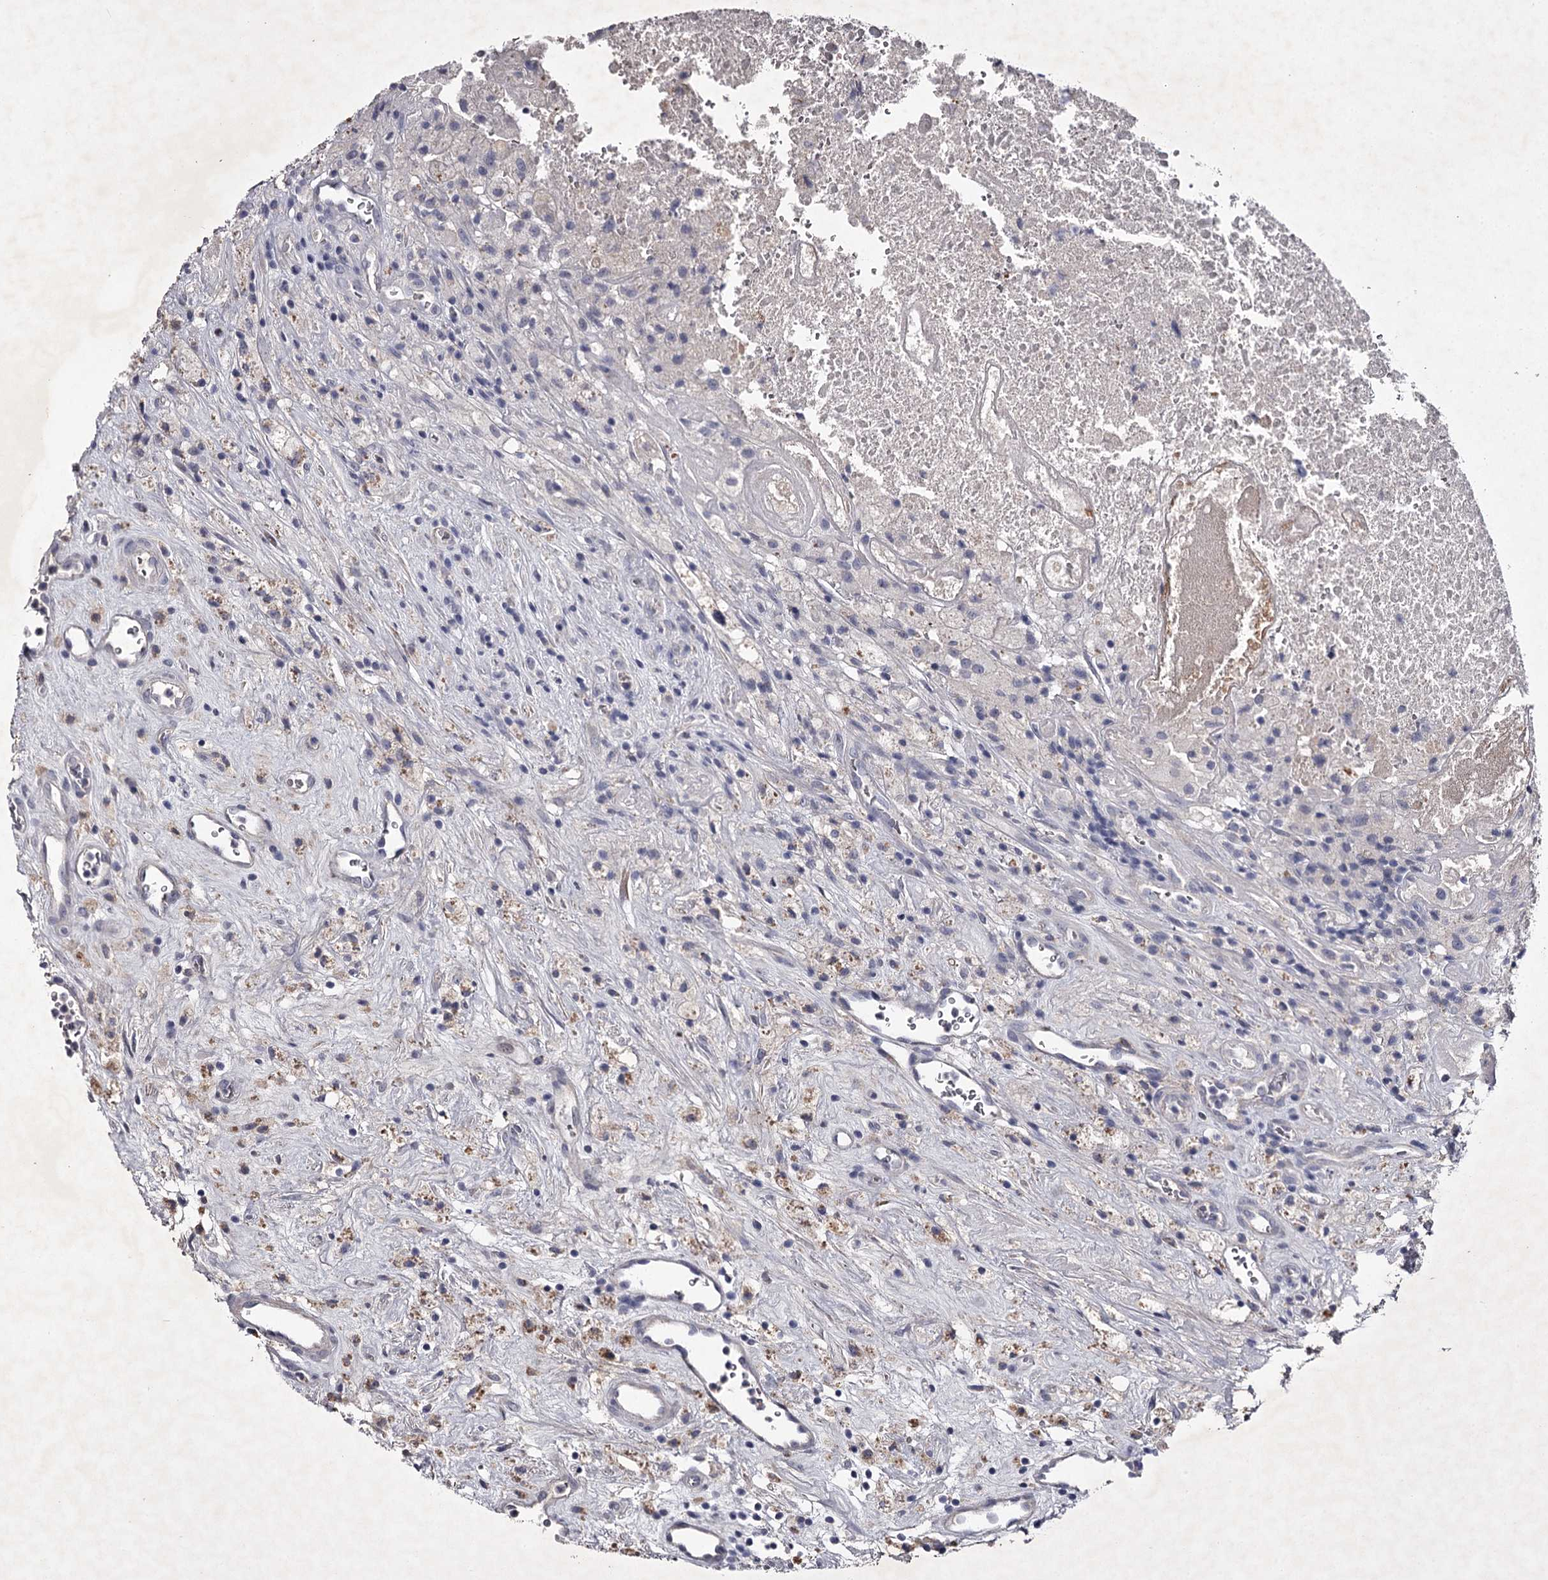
{"staining": {"intensity": "negative", "quantity": "none", "location": "none"}, "tissue": "glioma", "cell_type": "Tumor cells", "image_type": "cancer", "snomed": [{"axis": "morphology", "description": "Glioma, malignant, High grade"}, {"axis": "topography", "description": "Brain"}], "caption": "This is a micrograph of IHC staining of glioma, which shows no positivity in tumor cells.", "gene": "FDXACB1", "patient": {"sex": "male", "age": 76}}